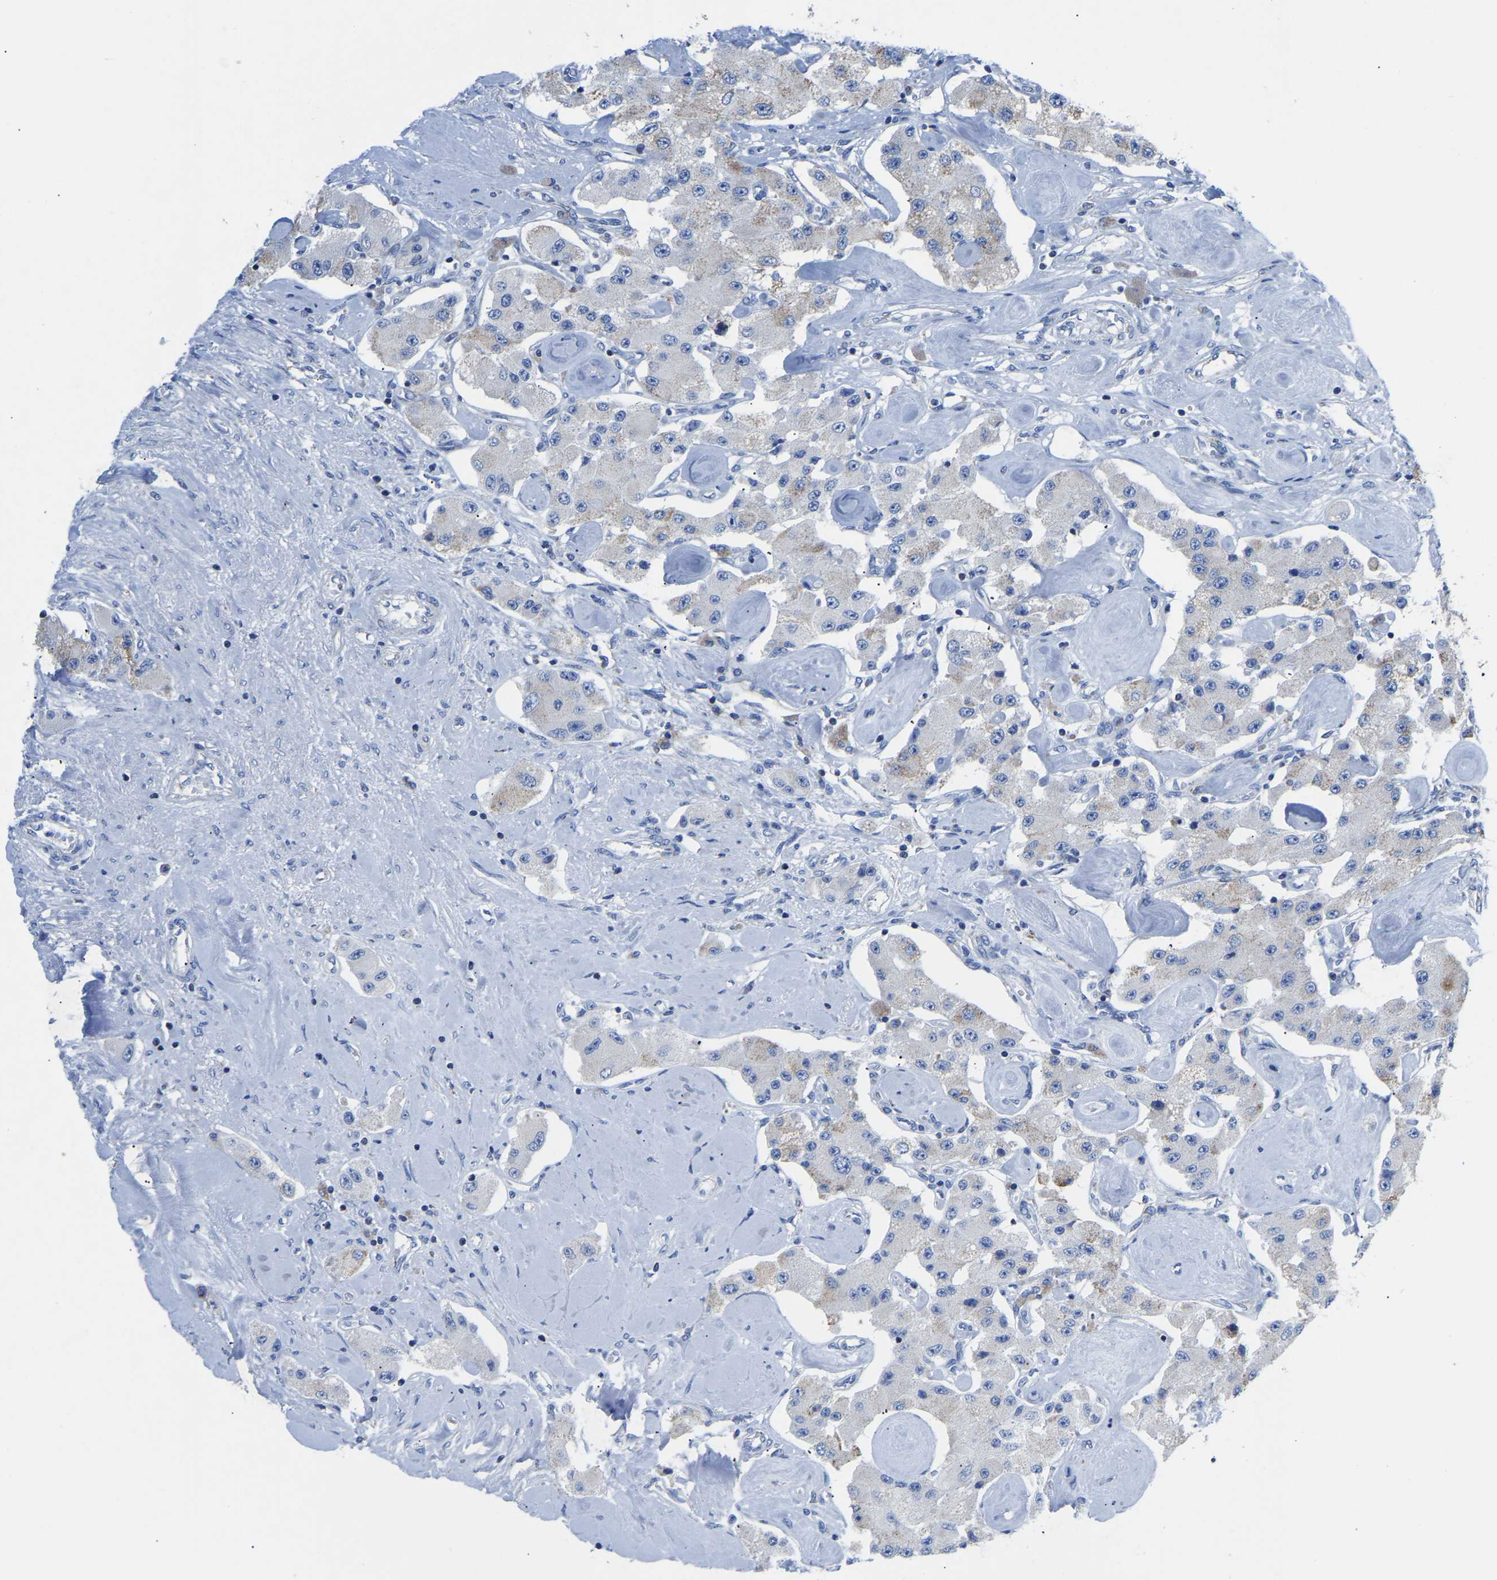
{"staining": {"intensity": "negative", "quantity": "none", "location": "none"}, "tissue": "carcinoid", "cell_type": "Tumor cells", "image_type": "cancer", "snomed": [{"axis": "morphology", "description": "Carcinoid, malignant, NOS"}, {"axis": "topography", "description": "Pancreas"}], "caption": "The image shows no staining of tumor cells in malignant carcinoid.", "gene": "ETFA", "patient": {"sex": "male", "age": 41}}